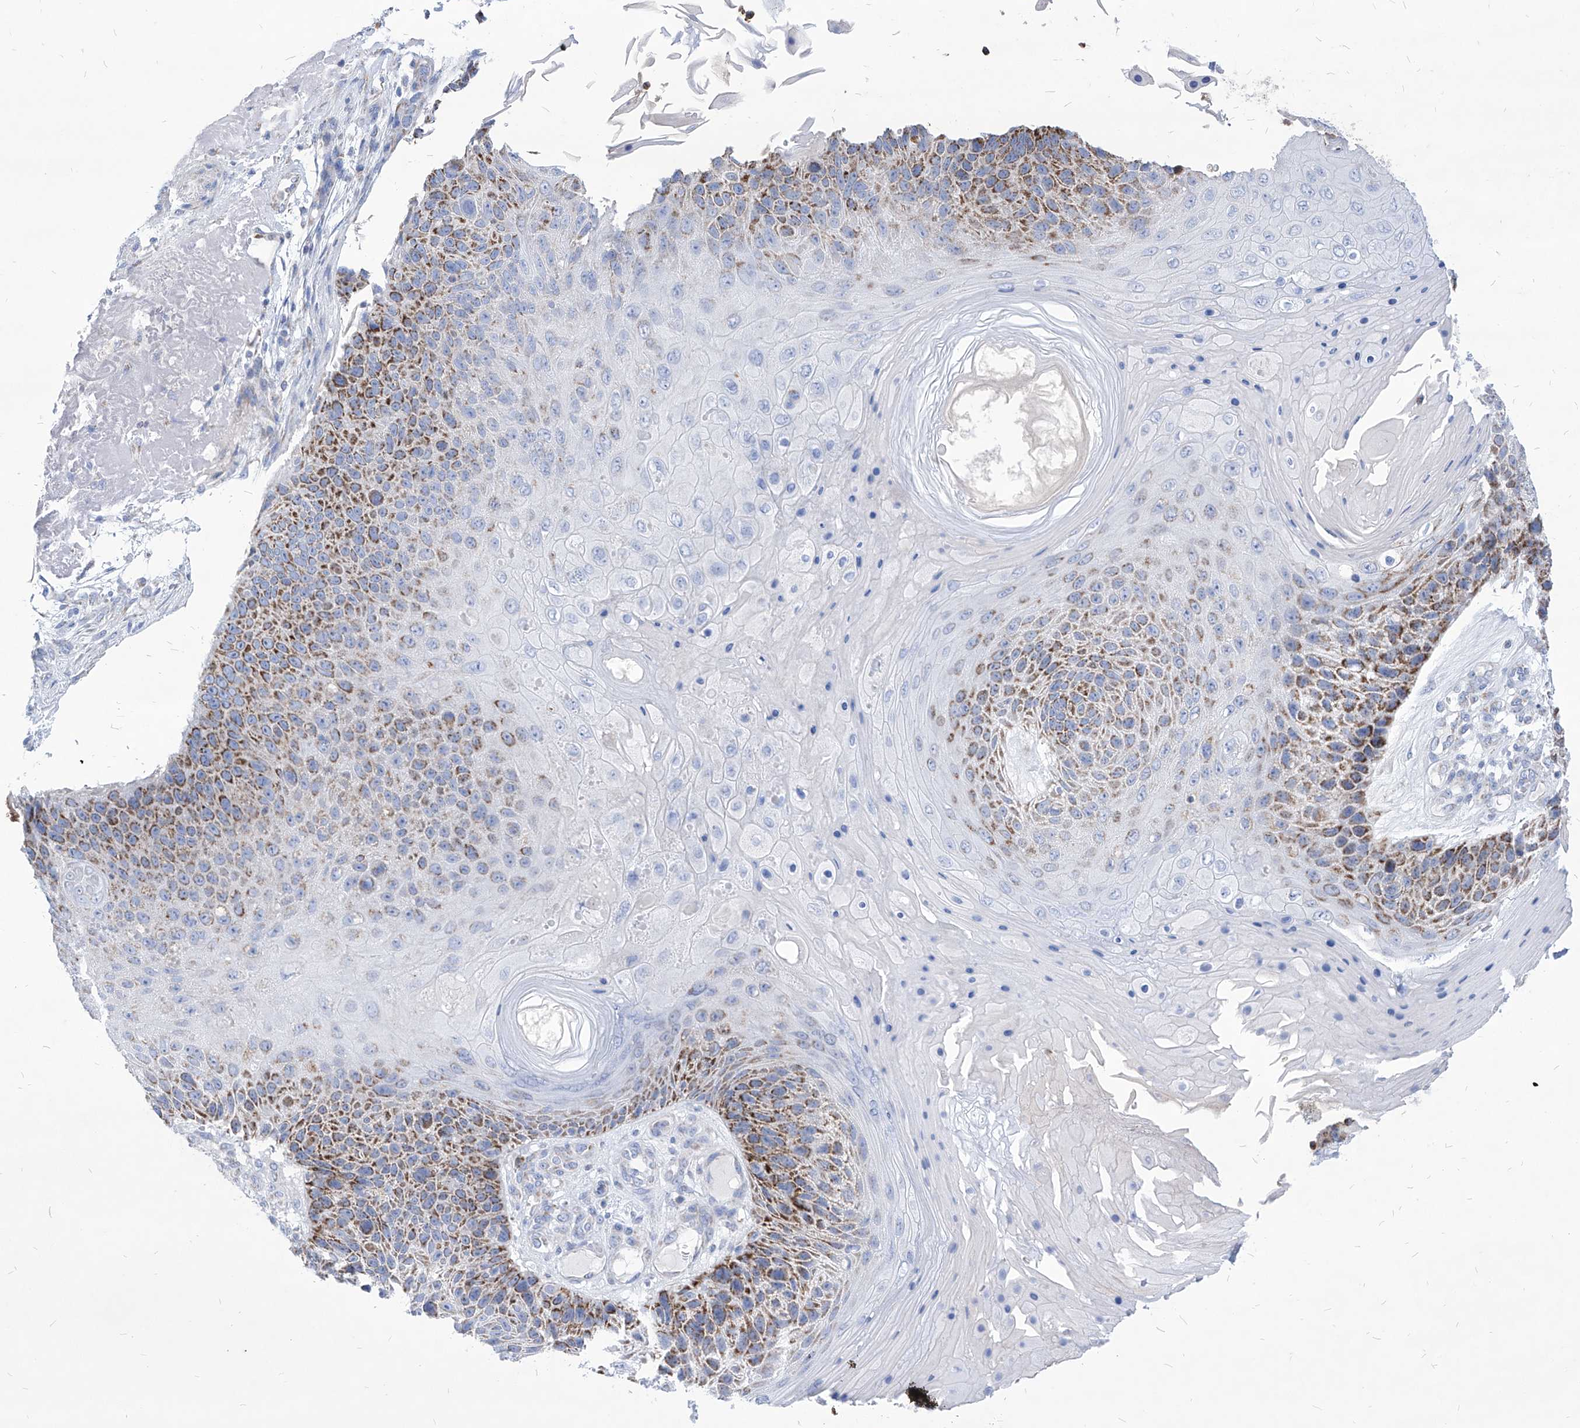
{"staining": {"intensity": "moderate", "quantity": ">75%", "location": "cytoplasmic/membranous"}, "tissue": "skin cancer", "cell_type": "Tumor cells", "image_type": "cancer", "snomed": [{"axis": "morphology", "description": "Squamous cell carcinoma, NOS"}, {"axis": "topography", "description": "Skin"}], "caption": "Skin cancer tissue reveals moderate cytoplasmic/membranous expression in approximately >75% of tumor cells, visualized by immunohistochemistry.", "gene": "COQ3", "patient": {"sex": "female", "age": 88}}